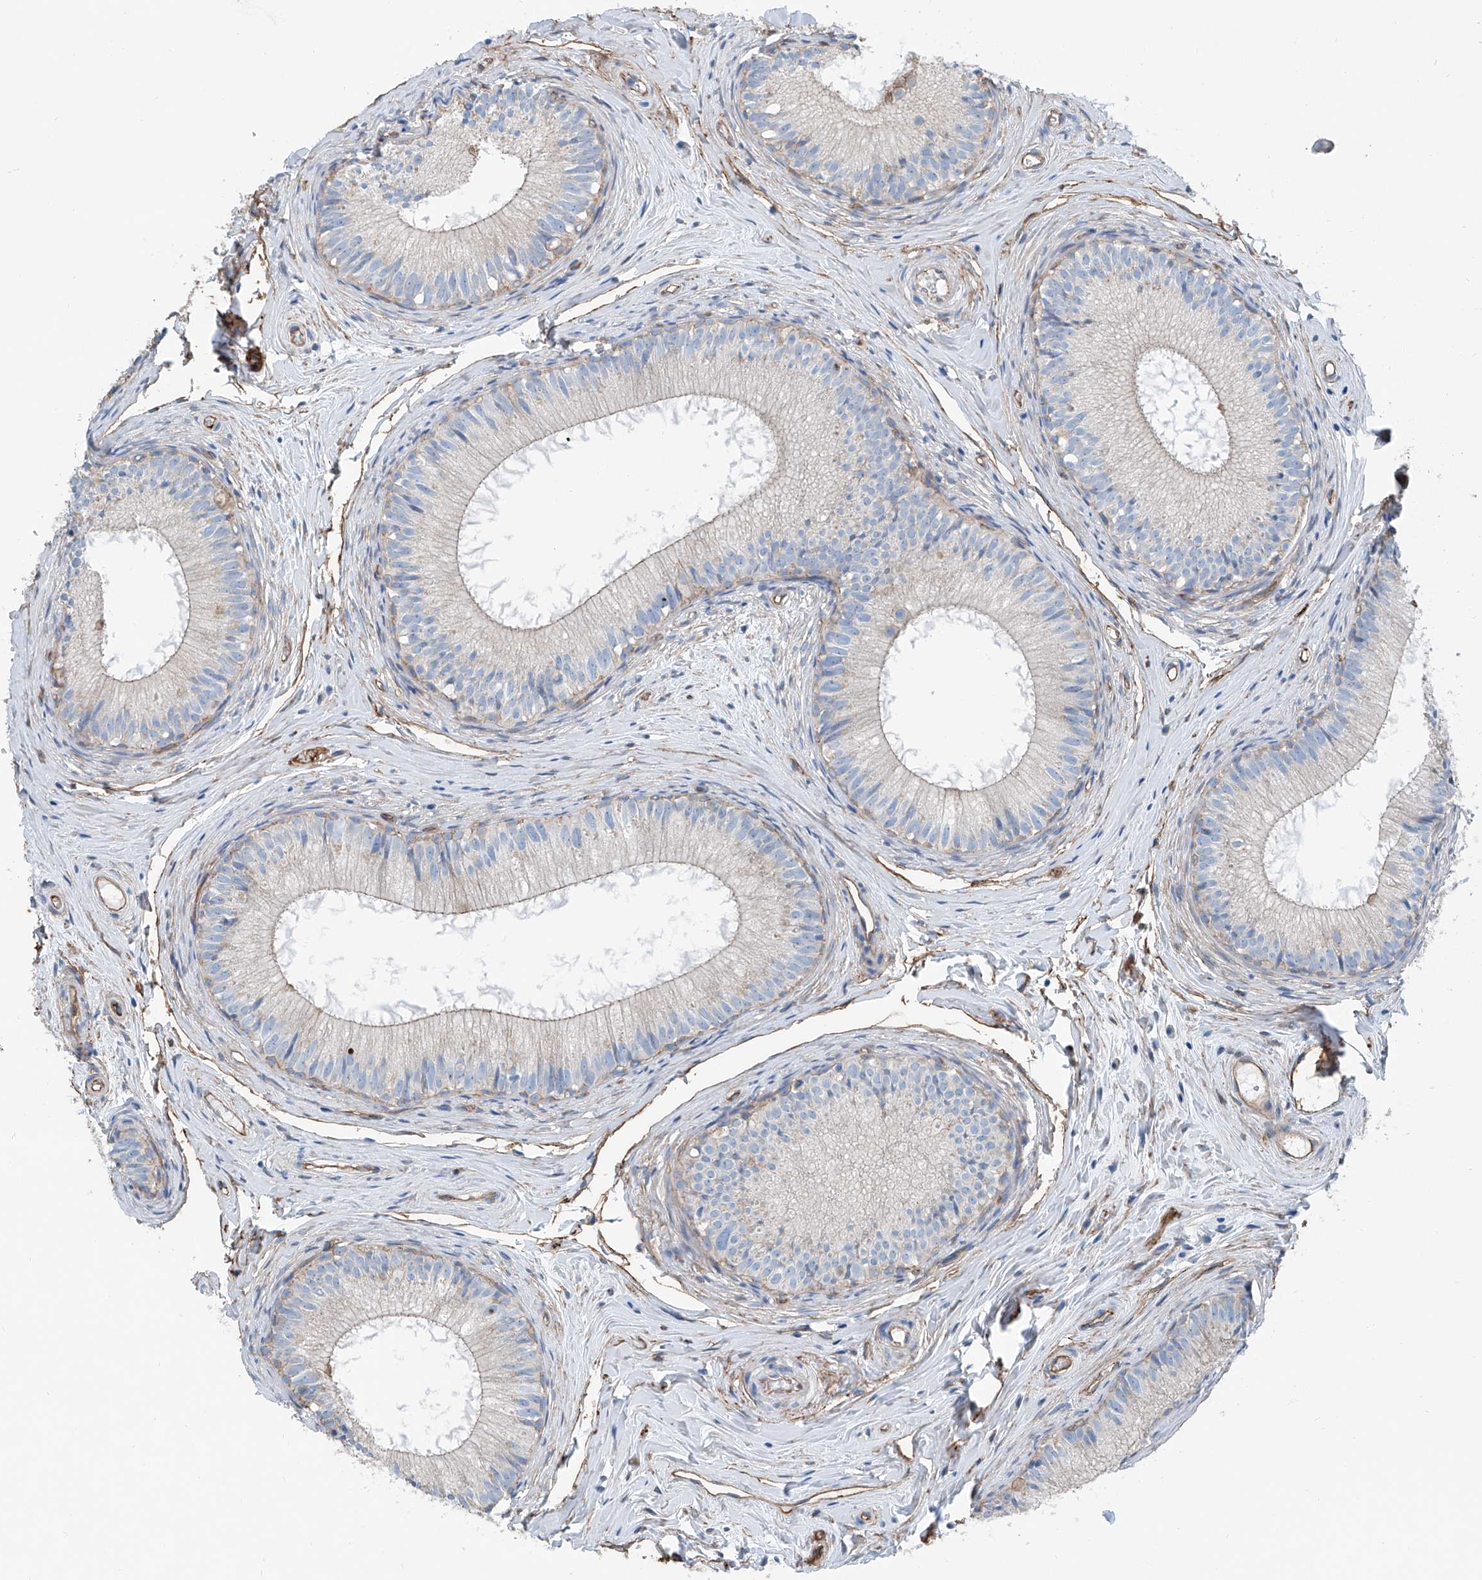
{"staining": {"intensity": "moderate", "quantity": "25%-75%", "location": "cytoplasmic/membranous"}, "tissue": "epididymis", "cell_type": "Glandular cells", "image_type": "normal", "snomed": [{"axis": "morphology", "description": "Normal tissue, NOS"}, {"axis": "topography", "description": "Epididymis"}], "caption": "This is a micrograph of immunohistochemistry (IHC) staining of normal epididymis, which shows moderate expression in the cytoplasmic/membranous of glandular cells.", "gene": "THEMIS2", "patient": {"sex": "male", "age": 34}}